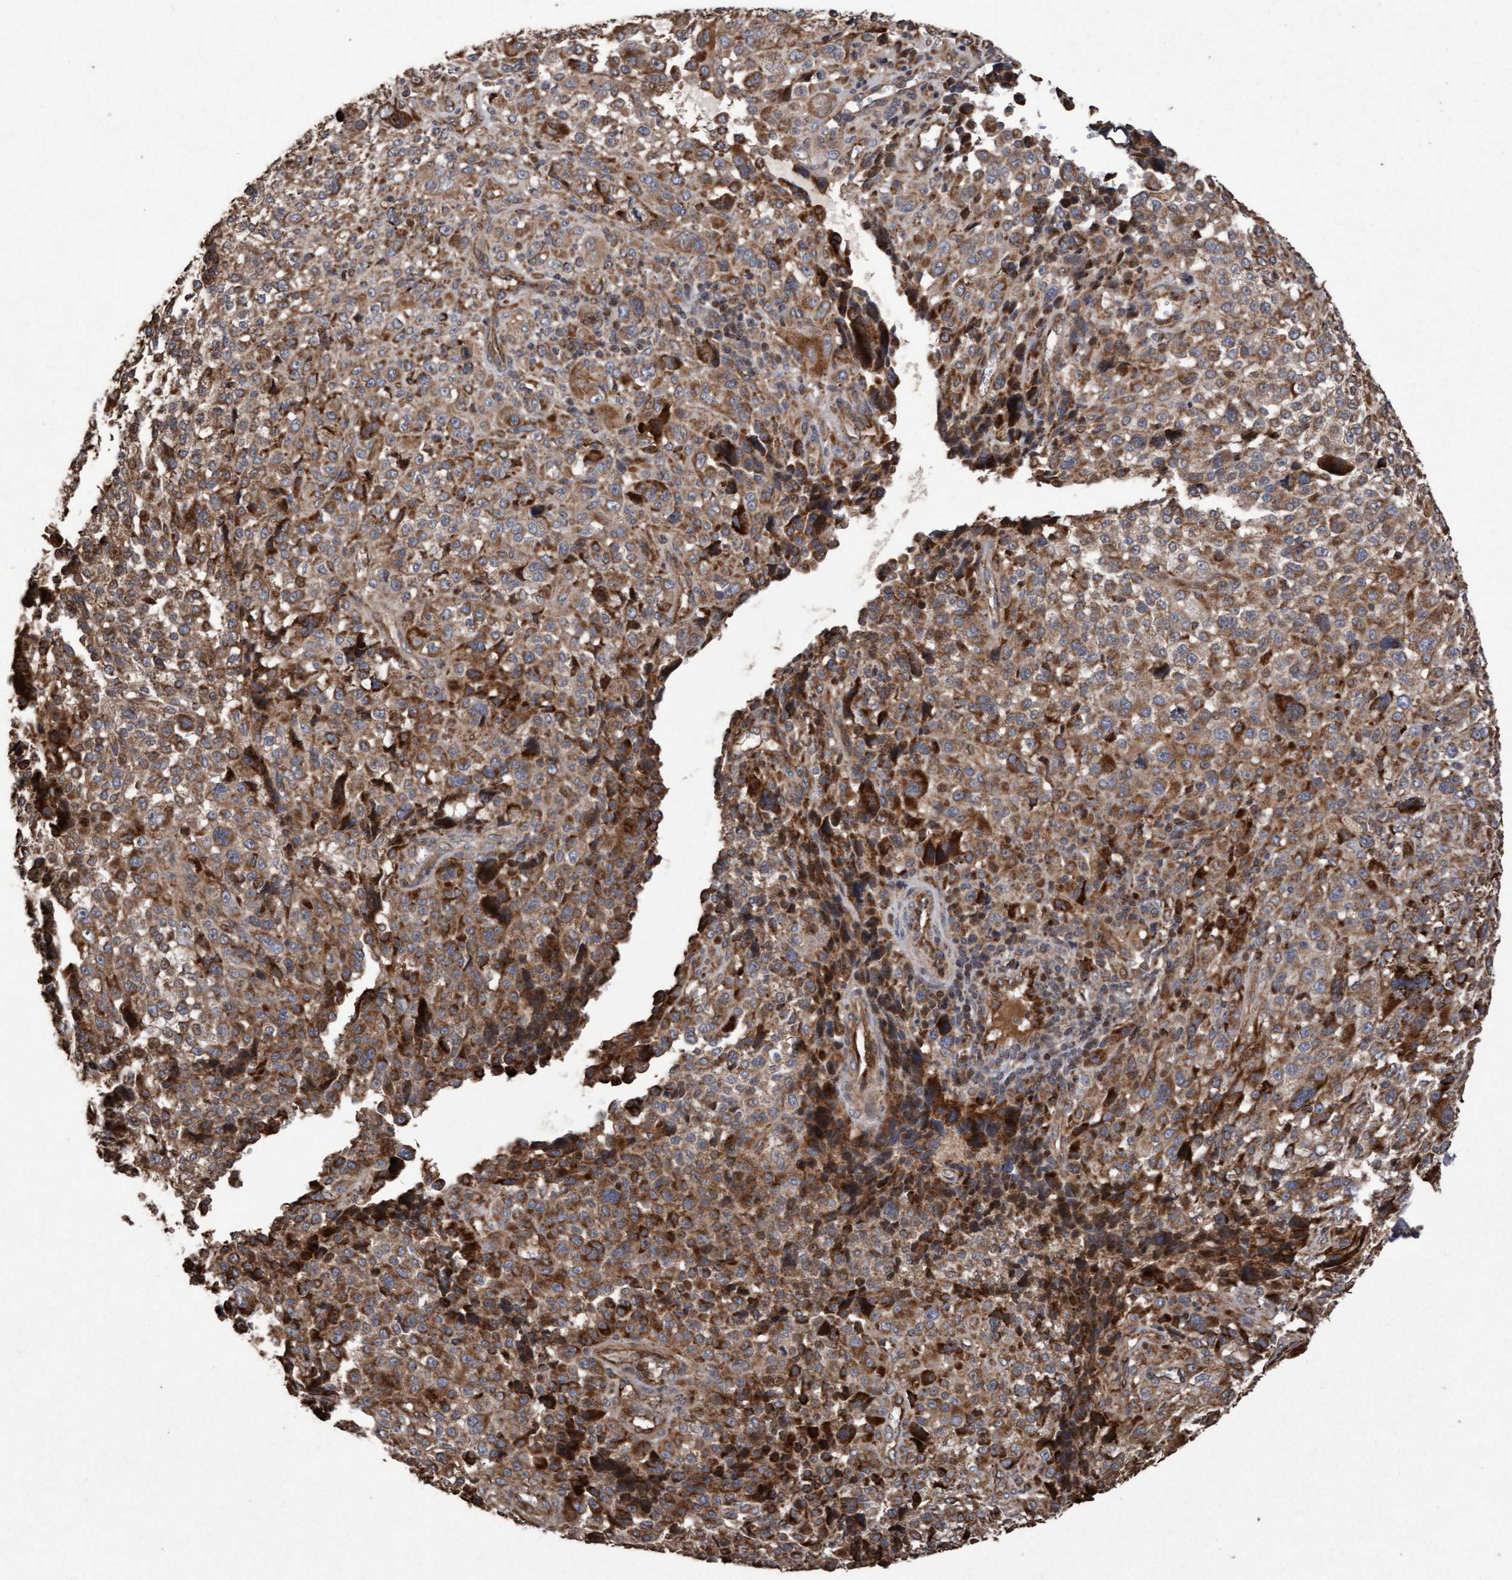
{"staining": {"intensity": "moderate", "quantity": ">75%", "location": "cytoplasmic/membranous"}, "tissue": "melanoma", "cell_type": "Tumor cells", "image_type": "cancer", "snomed": [{"axis": "morphology", "description": "Malignant melanoma, NOS"}, {"axis": "topography", "description": "Skin"}], "caption": "Brown immunohistochemical staining in malignant melanoma demonstrates moderate cytoplasmic/membranous positivity in about >75% of tumor cells. Immunohistochemistry stains the protein in brown and the nuclei are stained blue.", "gene": "OSBP2", "patient": {"sex": "female", "age": 55}}